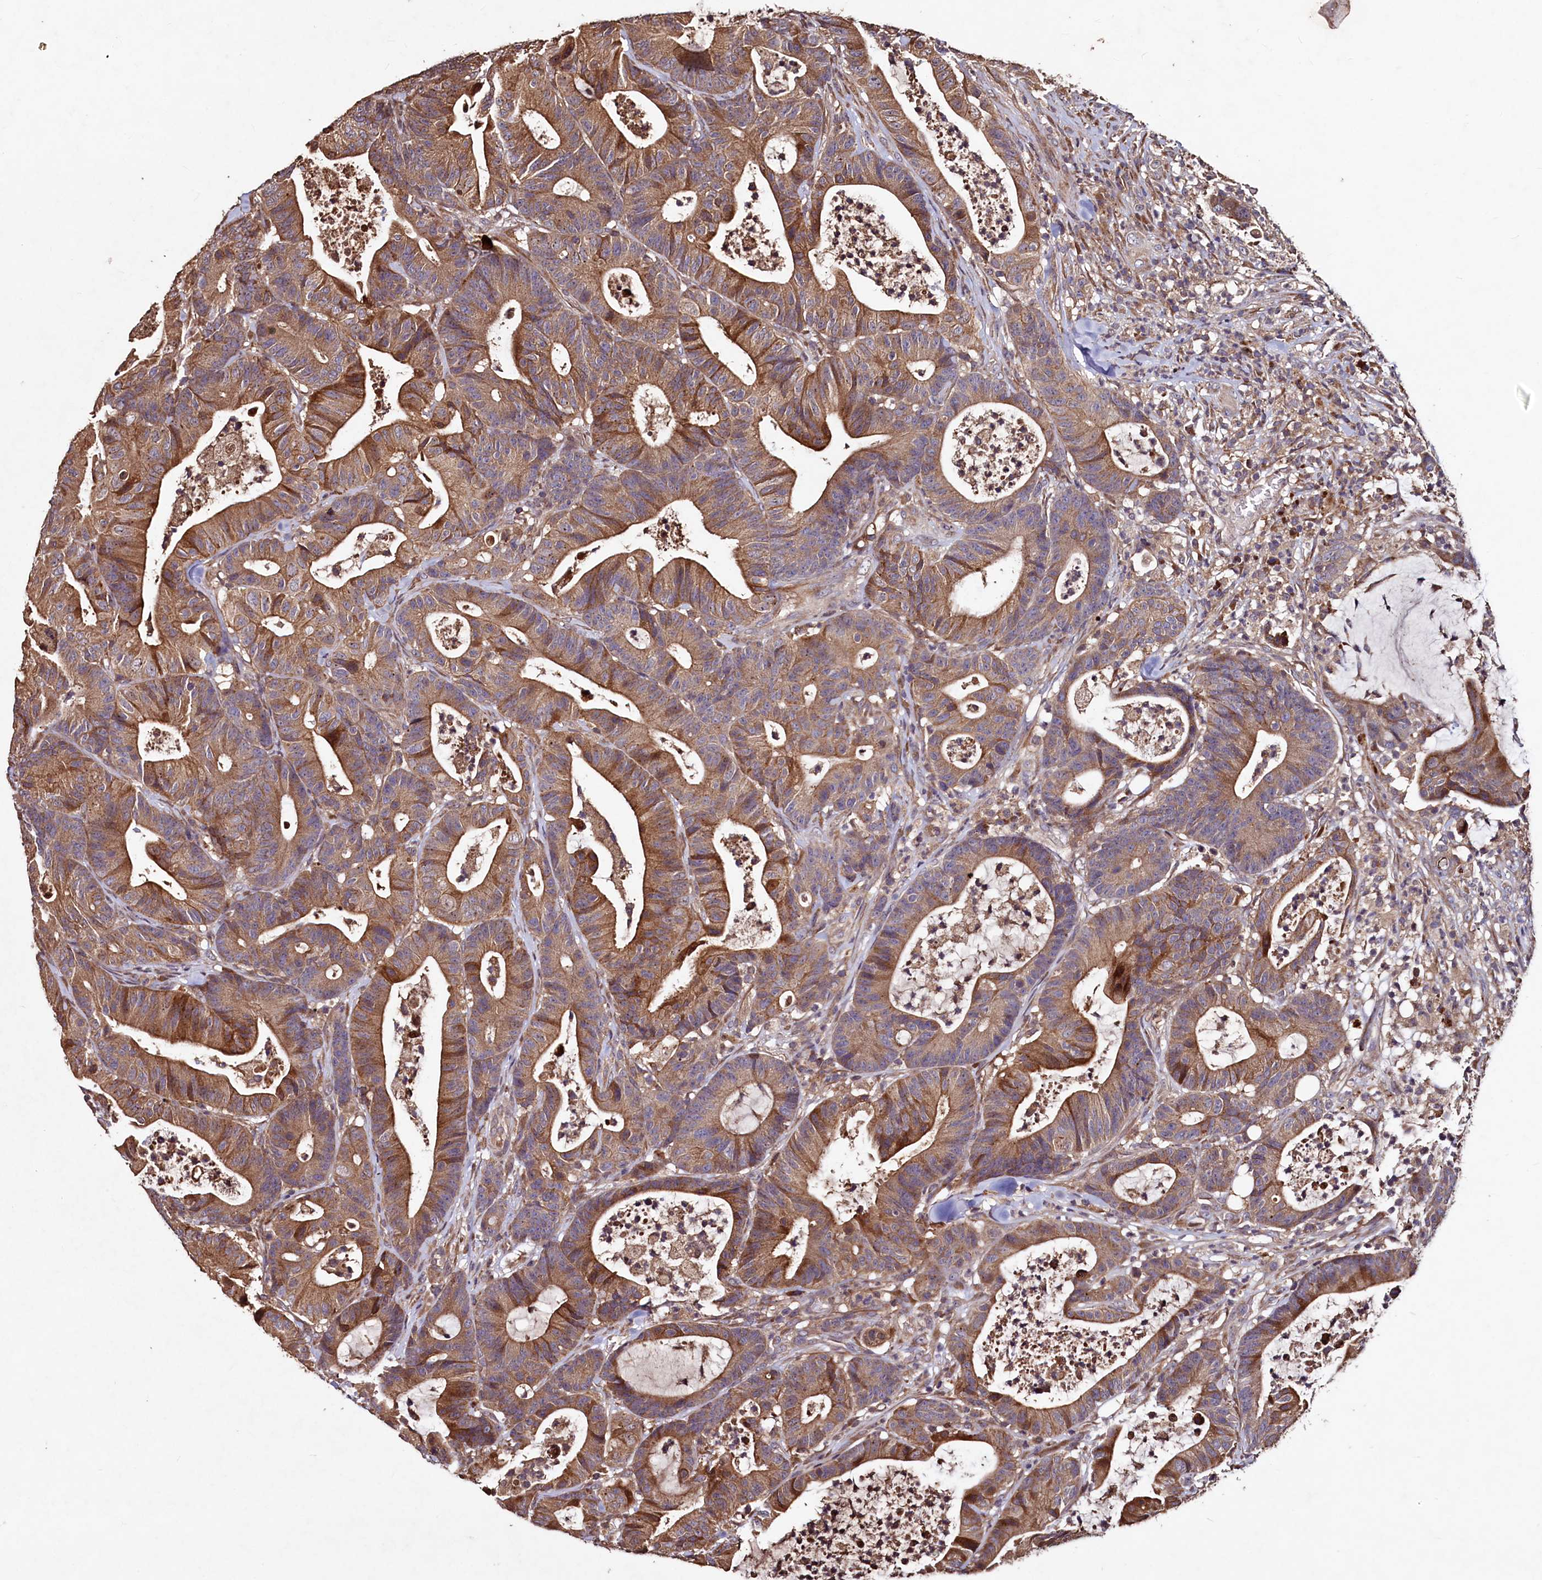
{"staining": {"intensity": "moderate", "quantity": ">75%", "location": "cytoplasmic/membranous"}, "tissue": "colorectal cancer", "cell_type": "Tumor cells", "image_type": "cancer", "snomed": [{"axis": "morphology", "description": "Adenocarcinoma, NOS"}, {"axis": "topography", "description": "Colon"}], "caption": "A histopathology image of colorectal cancer stained for a protein demonstrates moderate cytoplasmic/membranous brown staining in tumor cells.", "gene": "TMEM98", "patient": {"sex": "female", "age": 84}}